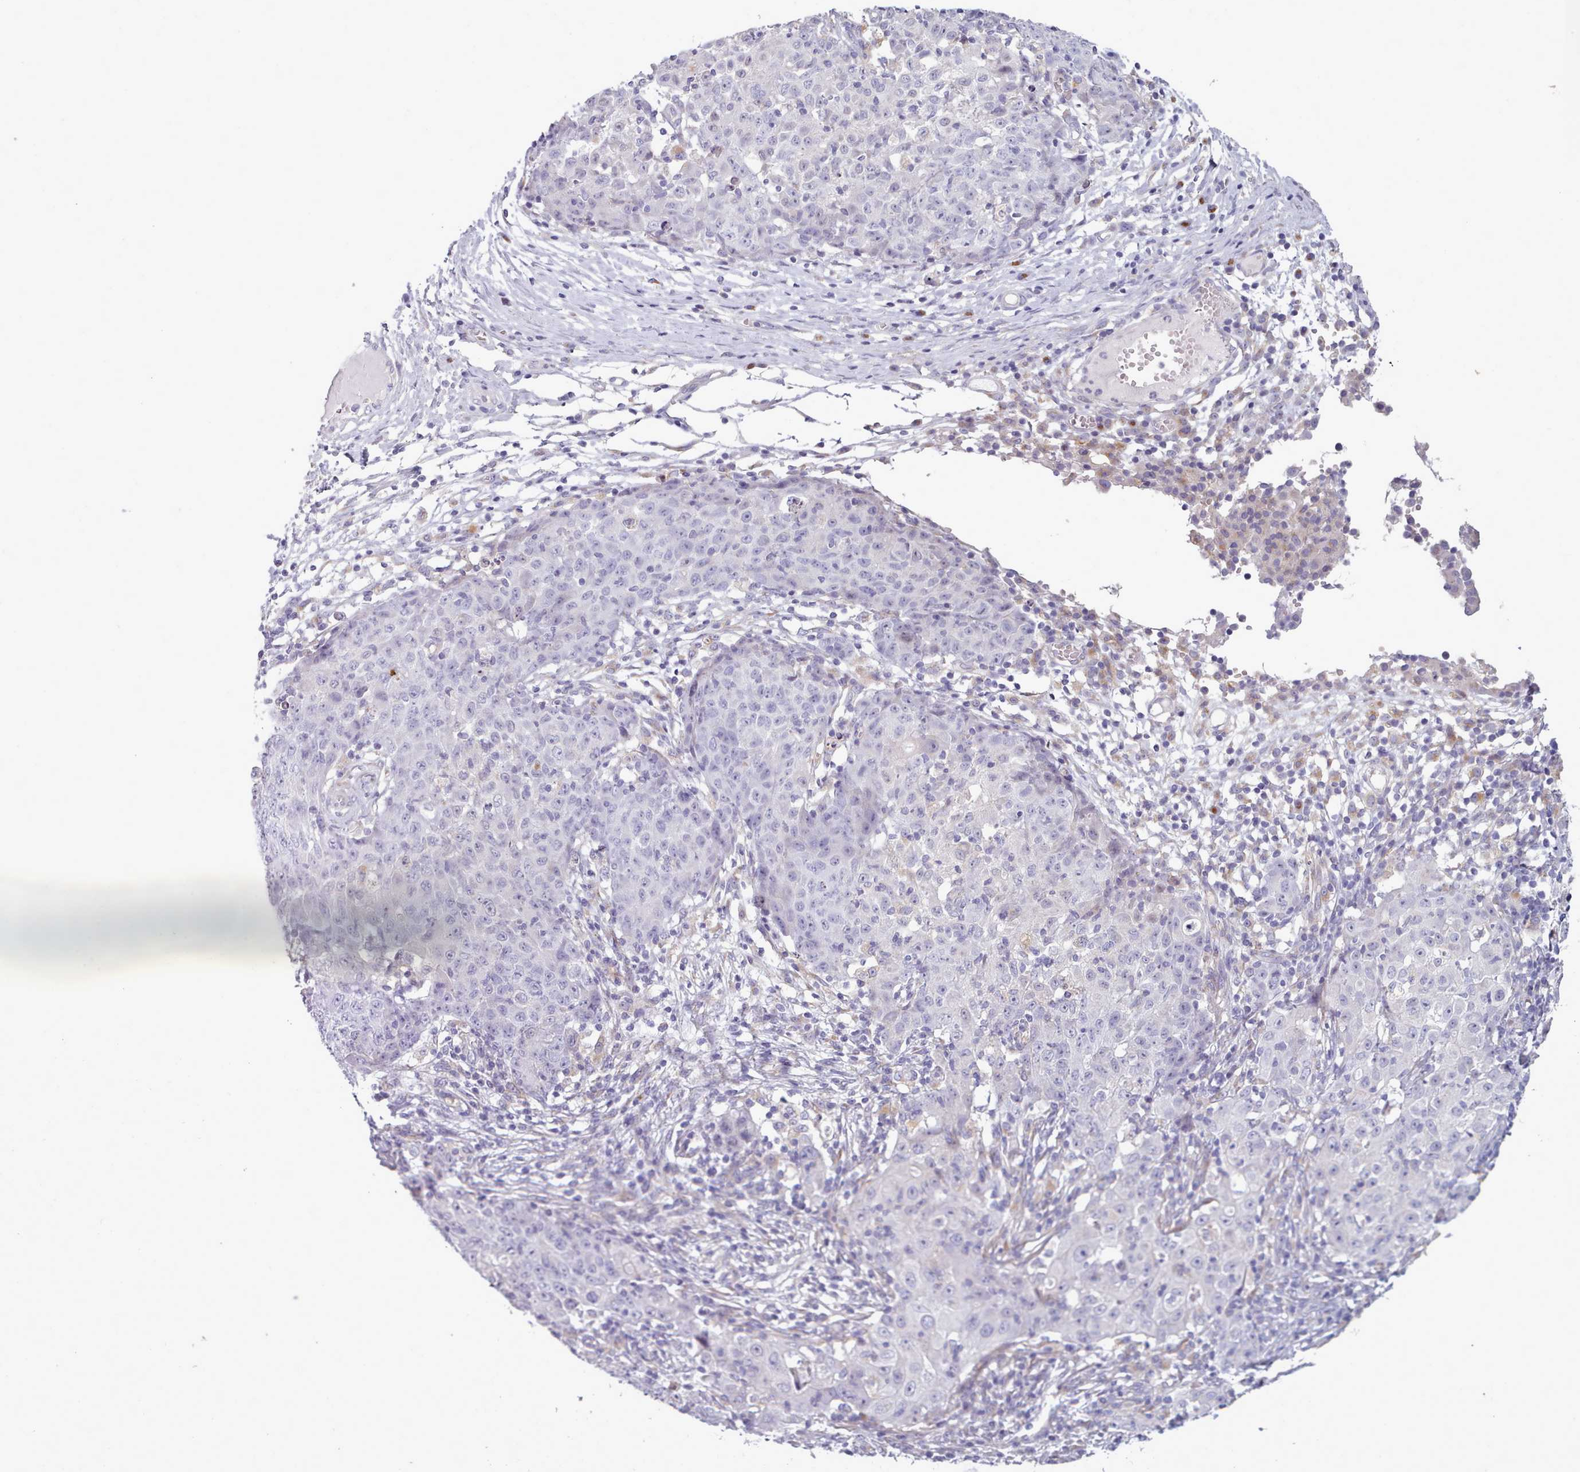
{"staining": {"intensity": "negative", "quantity": "none", "location": "none"}, "tissue": "ovarian cancer", "cell_type": "Tumor cells", "image_type": "cancer", "snomed": [{"axis": "morphology", "description": "Carcinoma, endometroid"}, {"axis": "topography", "description": "Ovary"}], "caption": "The micrograph shows no significant expression in tumor cells of ovarian endometroid carcinoma. (DAB immunohistochemistry (IHC) visualized using brightfield microscopy, high magnification).", "gene": "MYRFL", "patient": {"sex": "female", "age": 42}}